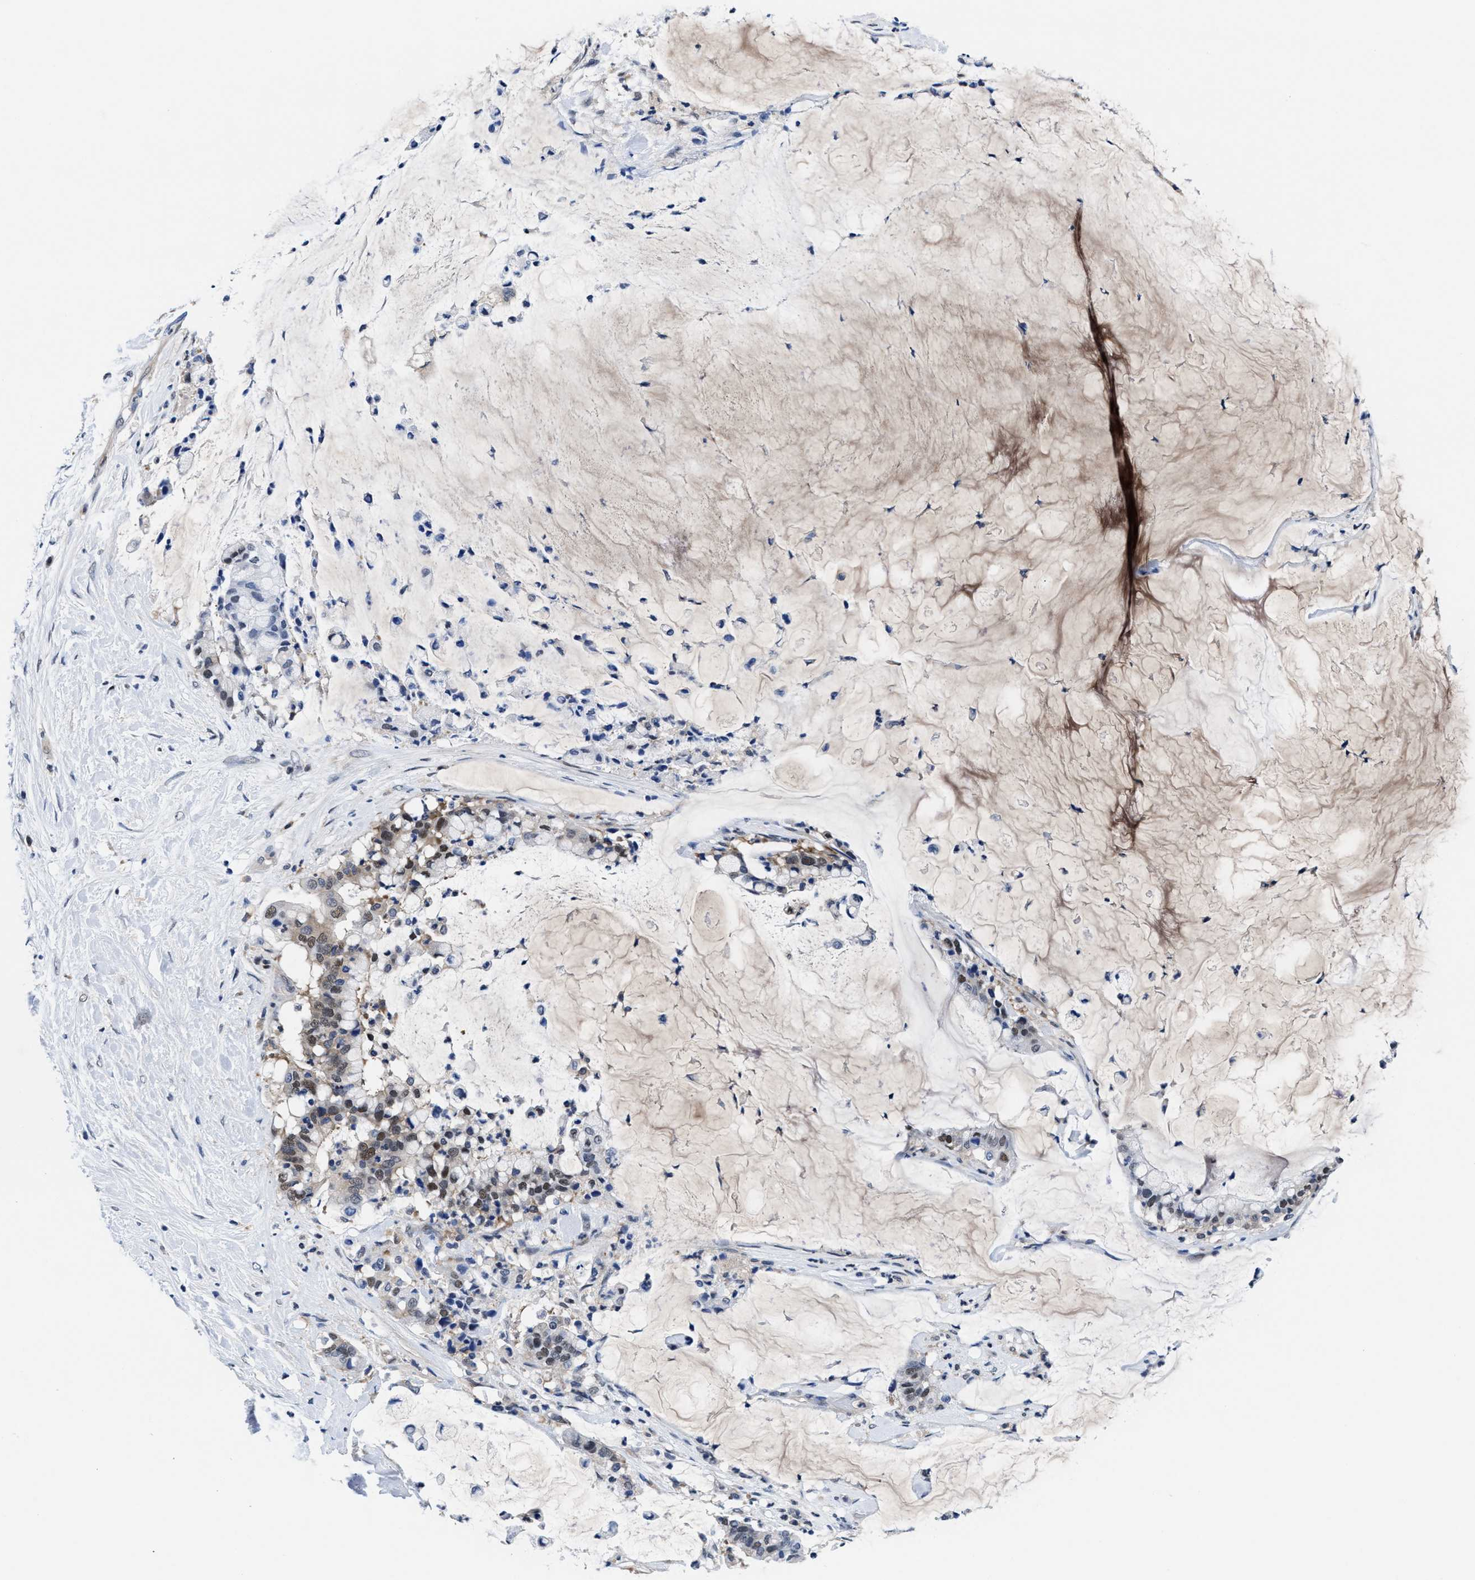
{"staining": {"intensity": "moderate", "quantity": "<25%", "location": "nuclear"}, "tissue": "pancreatic cancer", "cell_type": "Tumor cells", "image_type": "cancer", "snomed": [{"axis": "morphology", "description": "Adenocarcinoma, NOS"}, {"axis": "topography", "description": "Pancreas"}], "caption": "Protein staining of adenocarcinoma (pancreatic) tissue displays moderate nuclear staining in about <25% of tumor cells. (Brightfield microscopy of DAB IHC at high magnification).", "gene": "ACLY", "patient": {"sex": "male", "age": 41}}